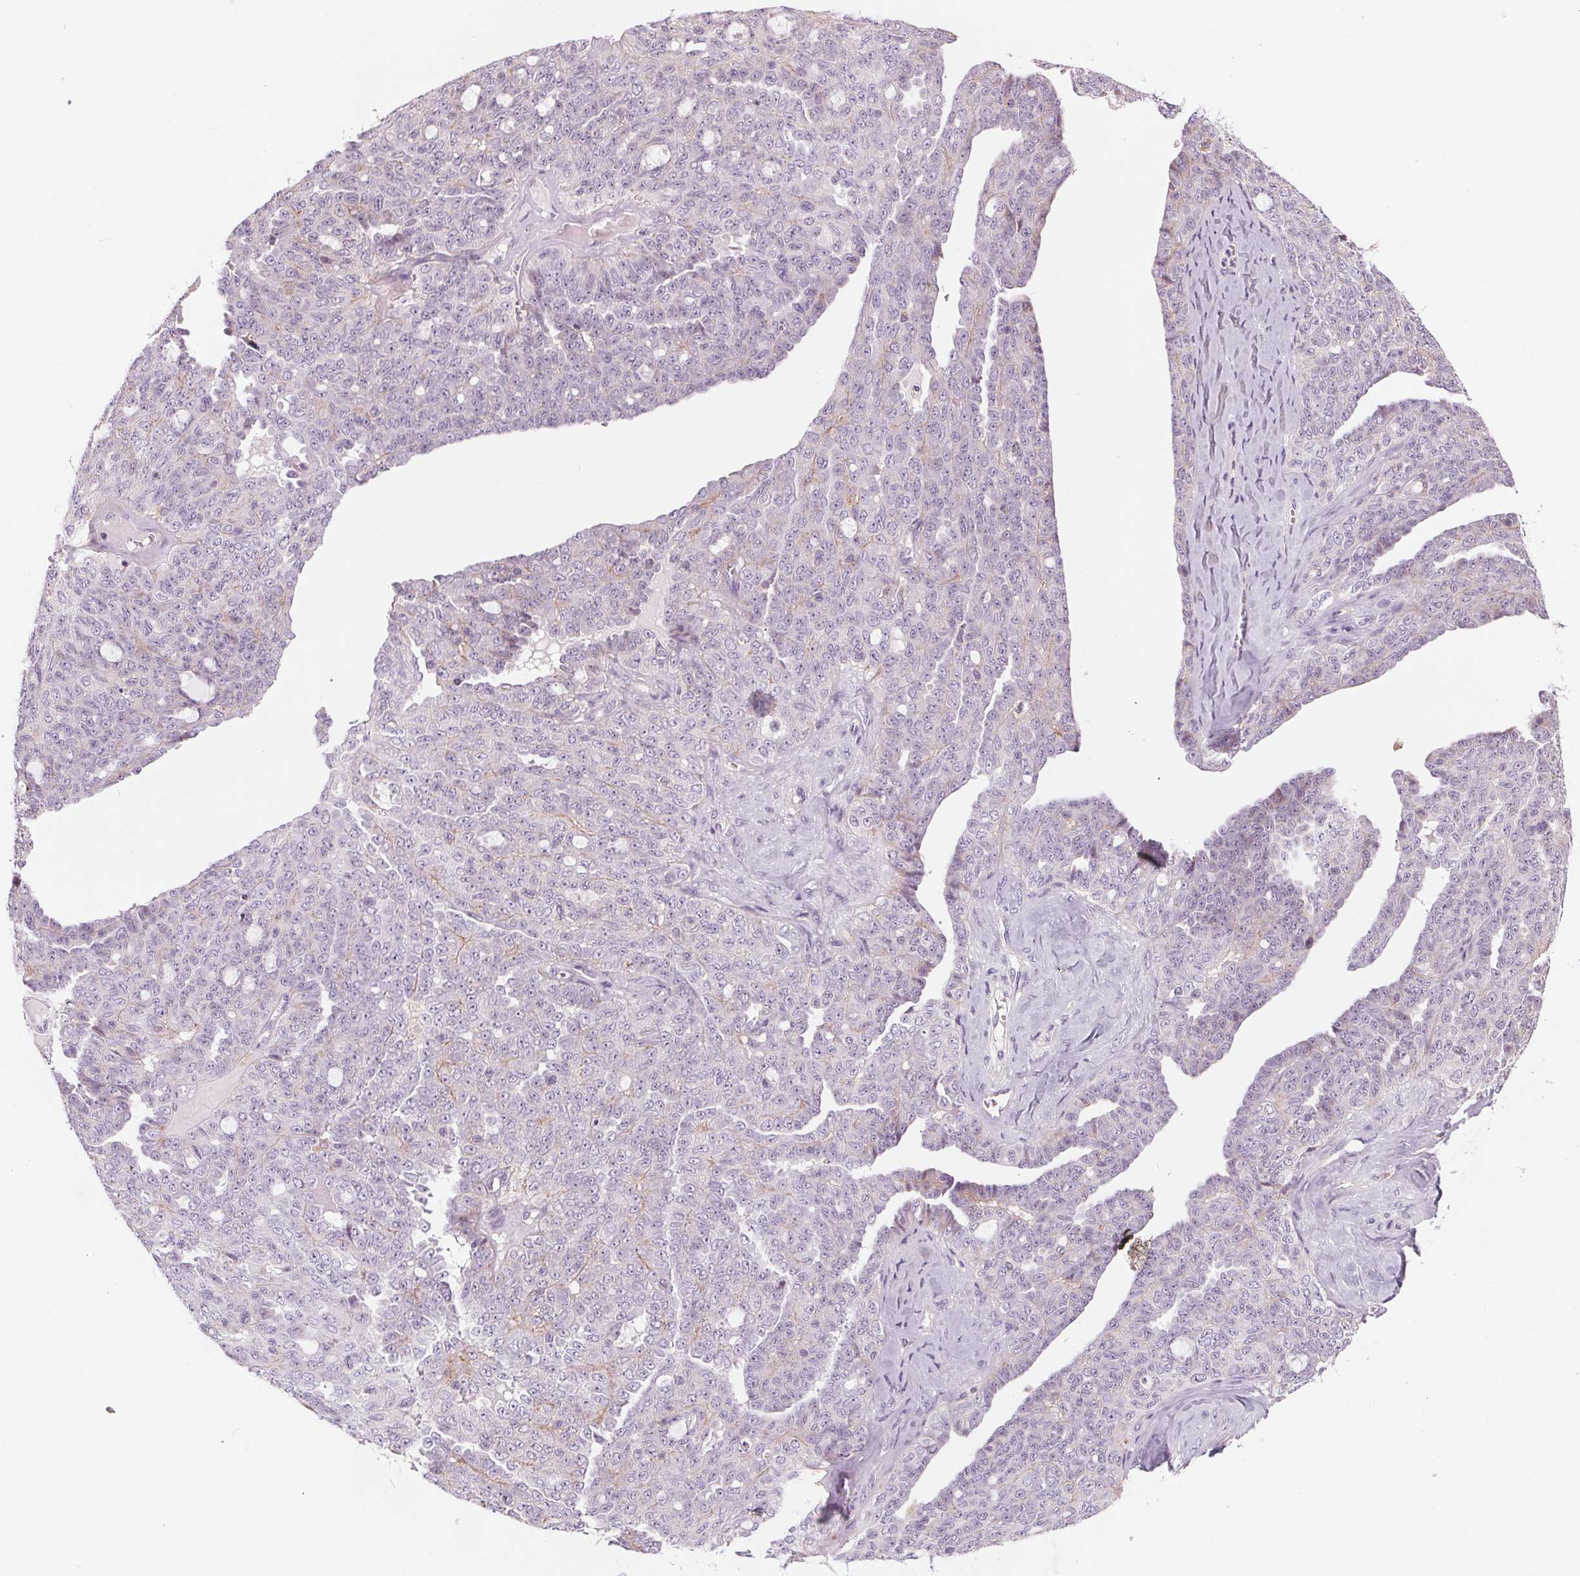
{"staining": {"intensity": "weak", "quantity": "<25%", "location": "cytoplasmic/membranous"}, "tissue": "ovarian cancer", "cell_type": "Tumor cells", "image_type": "cancer", "snomed": [{"axis": "morphology", "description": "Cystadenocarcinoma, serous, NOS"}, {"axis": "topography", "description": "Ovary"}], "caption": "Ovarian cancer (serous cystadenocarcinoma) was stained to show a protein in brown. There is no significant expression in tumor cells. (DAB (3,3'-diaminobenzidine) immunohistochemistry (IHC) visualized using brightfield microscopy, high magnification).", "gene": "SAMD5", "patient": {"sex": "female", "age": 71}}